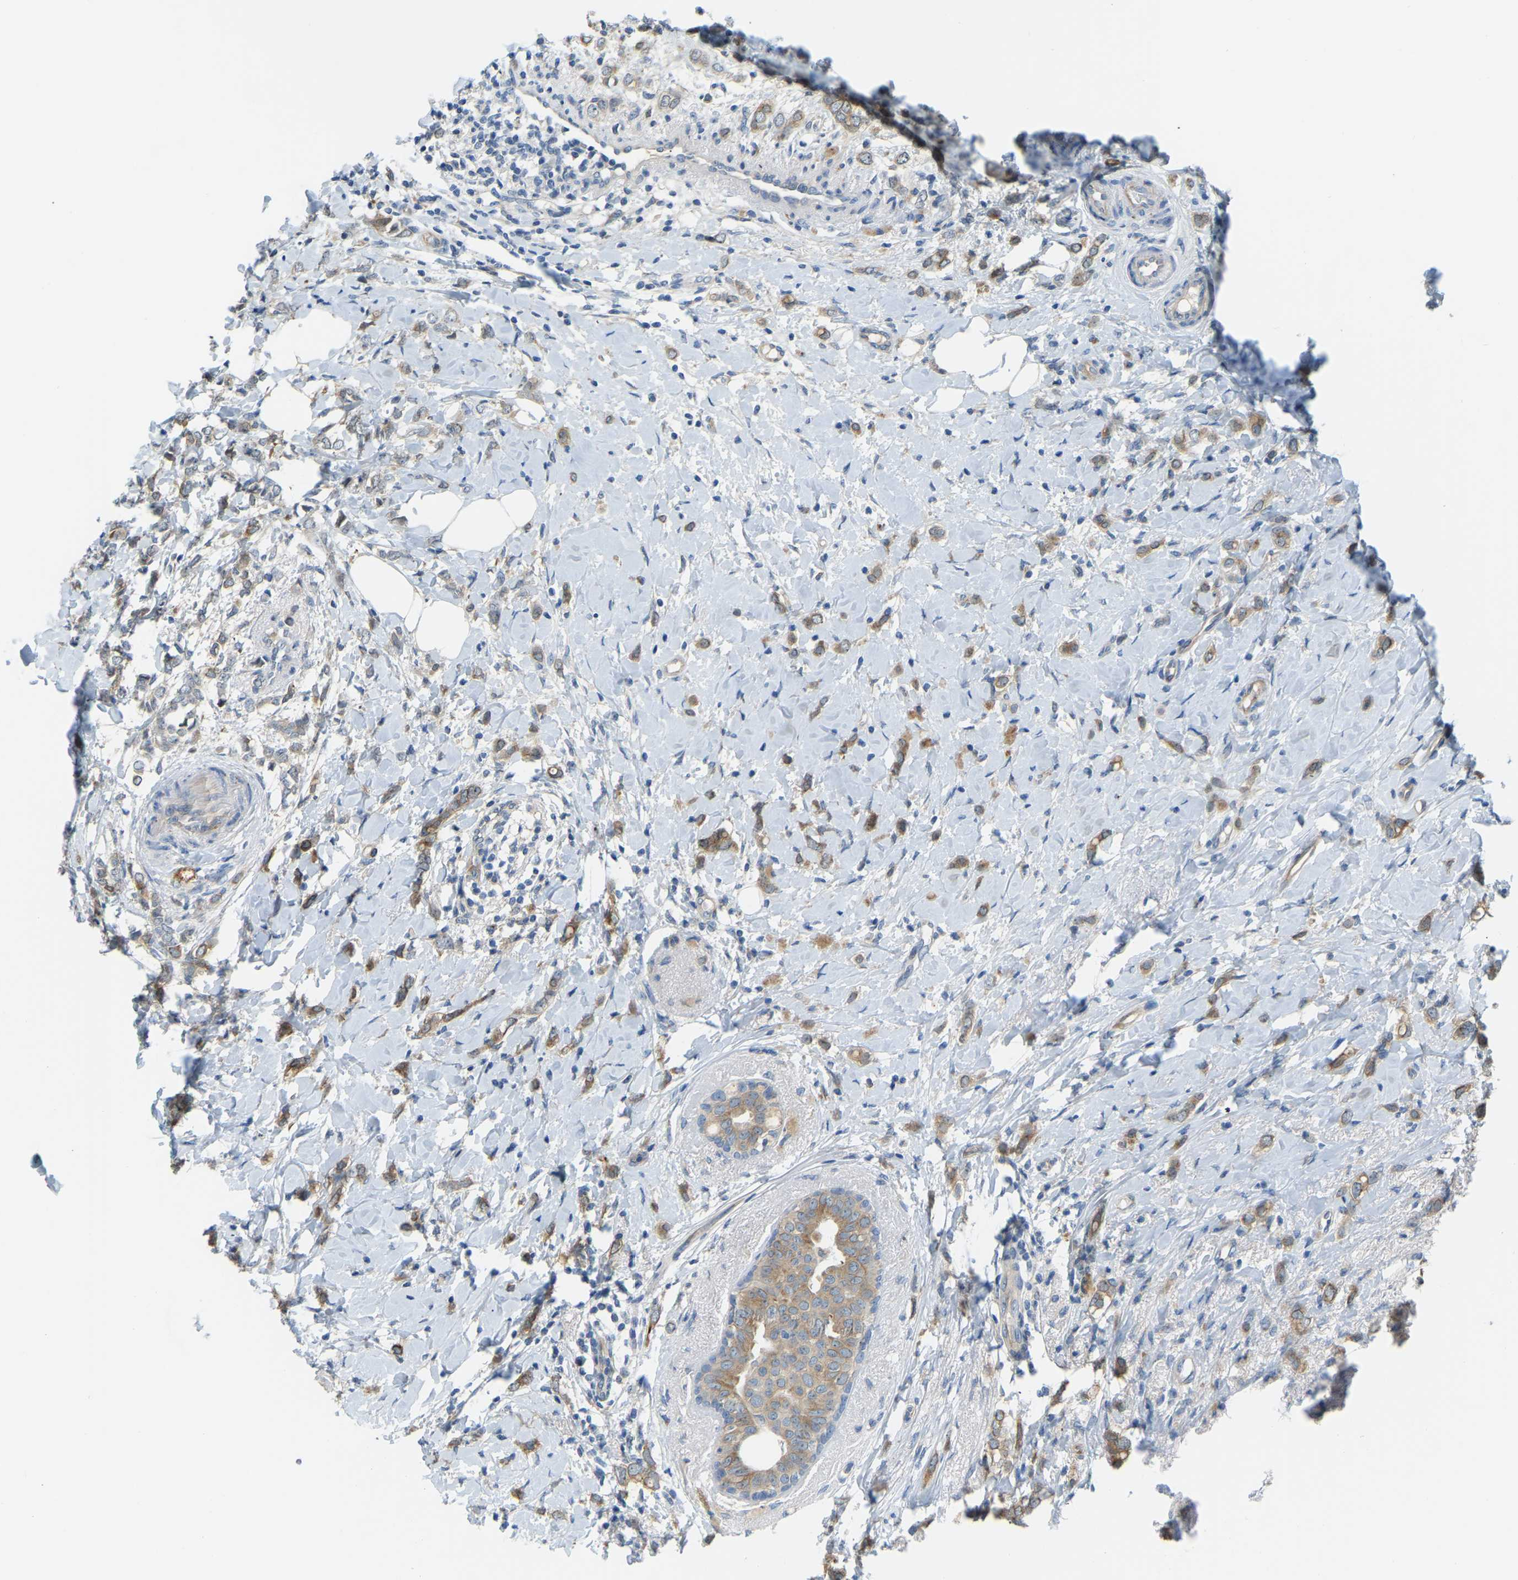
{"staining": {"intensity": "moderate", "quantity": ">75%", "location": "cytoplasmic/membranous"}, "tissue": "breast cancer", "cell_type": "Tumor cells", "image_type": "cancer", "snomed": [{"axis": "morphology", "description": "Normal tissue, NOS"}, {"axis": "morphology", "description": "Lobular carcinoma"}, {"axis": "topography", "description": "Breast"}], "caption": "There is medium levels of moderate cytoplasmic/membranous positivity in tumor cells of breast cancer, as demonstrated by immunohistochemical staining (brown color).", "gene": "NME8", "patient": {"sex": "female", "age": 47}}